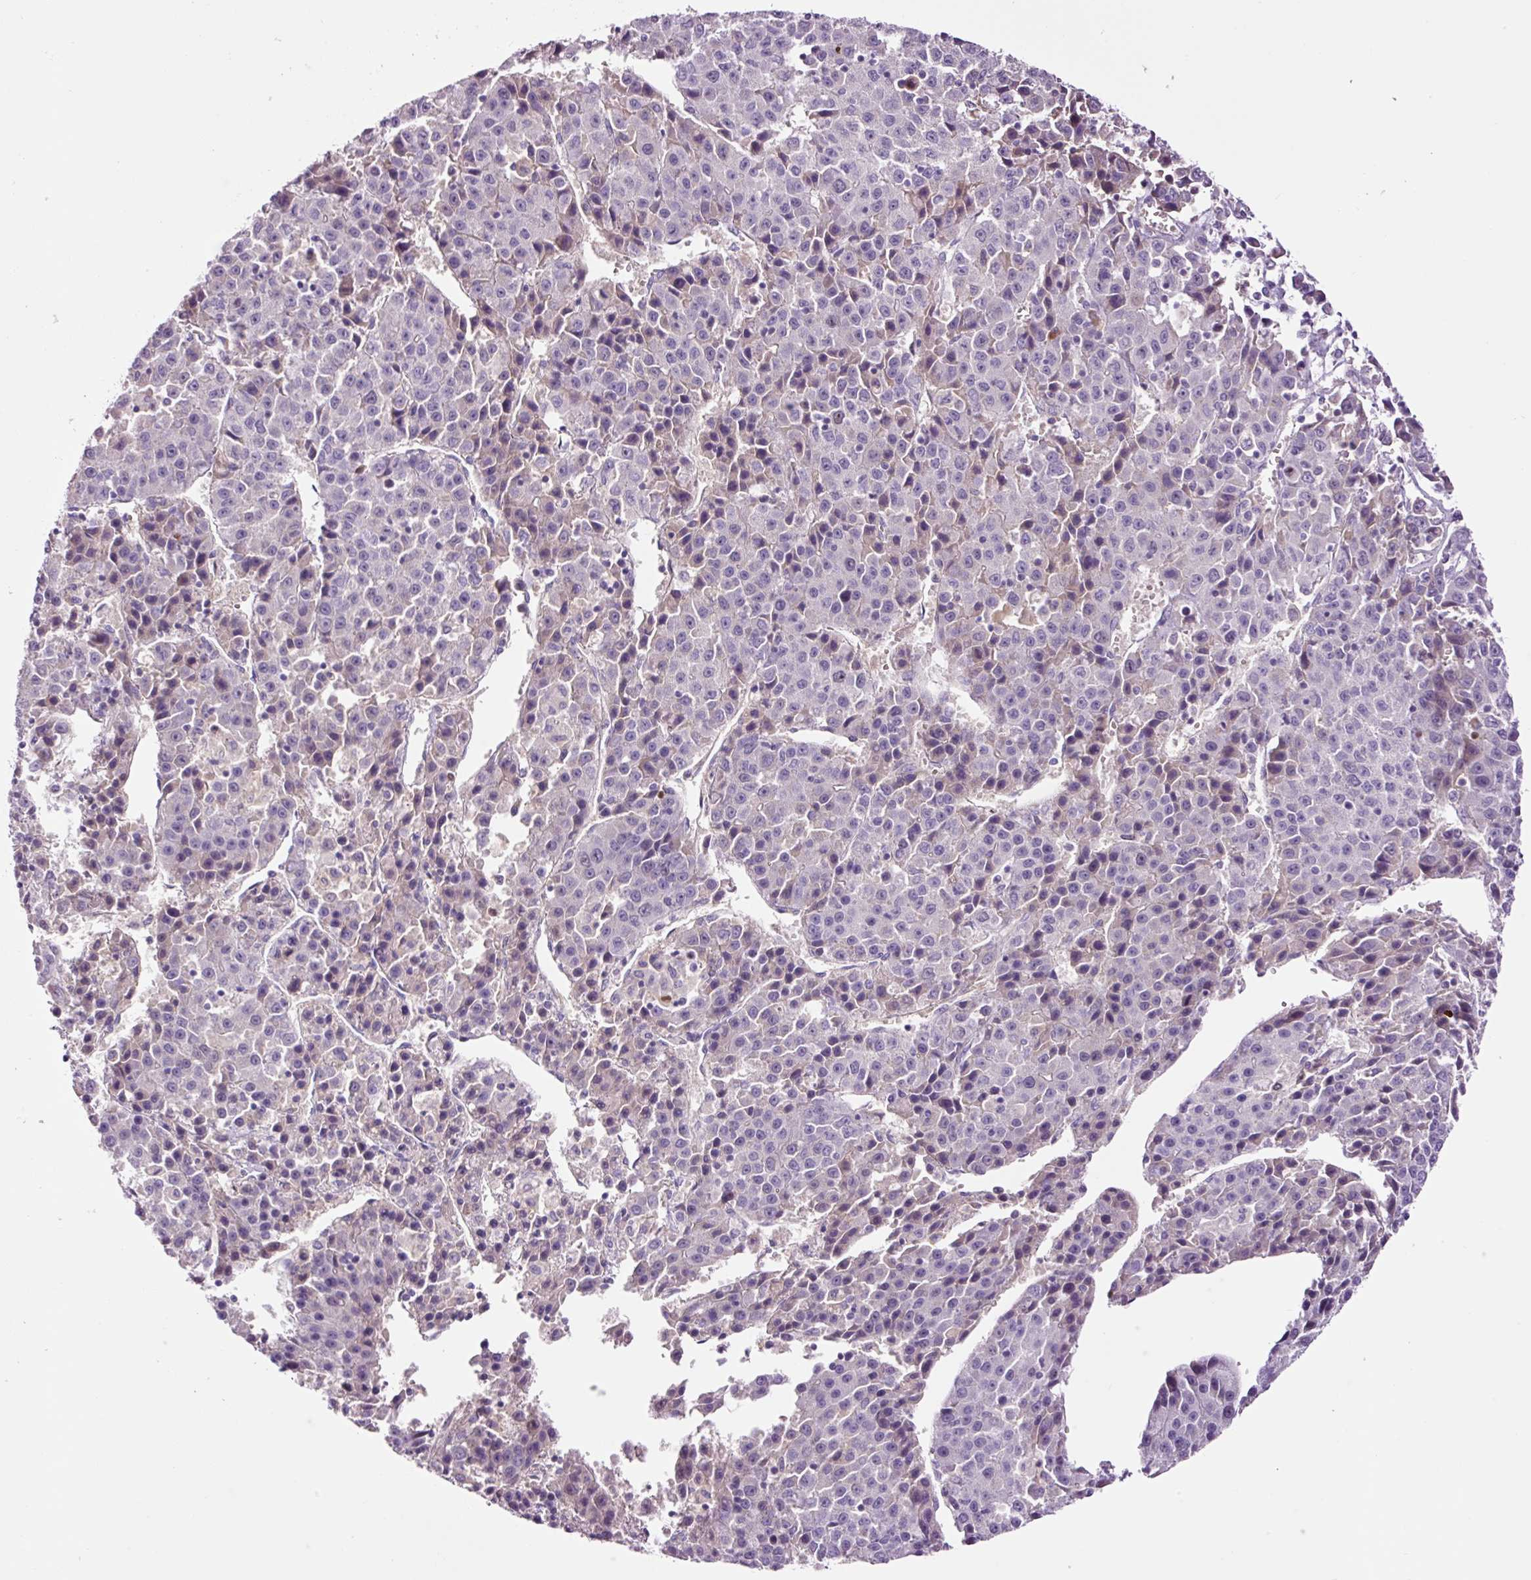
{"staining": {"intensity": "negative", "quantity": "none", "location": "none"}, "tissue": "liver cancer", "cell_type": "Tumor cells", "image_type": "cancer", "snomed": [{"axis": "morphology", "description": "Carcinoma, Hepatocellular, NOS"}, {"axis": "topography", "description": "Liver"}], "caption": "High power microscopy histopathology image of an immunohistochemistry (IHC) photomicrograph of hepatocellular carcinoma (liver), revealing no significant positivity in tumor cells.", "gene": "DPPA4", "patient": {"sex": "female", "age": 53}}